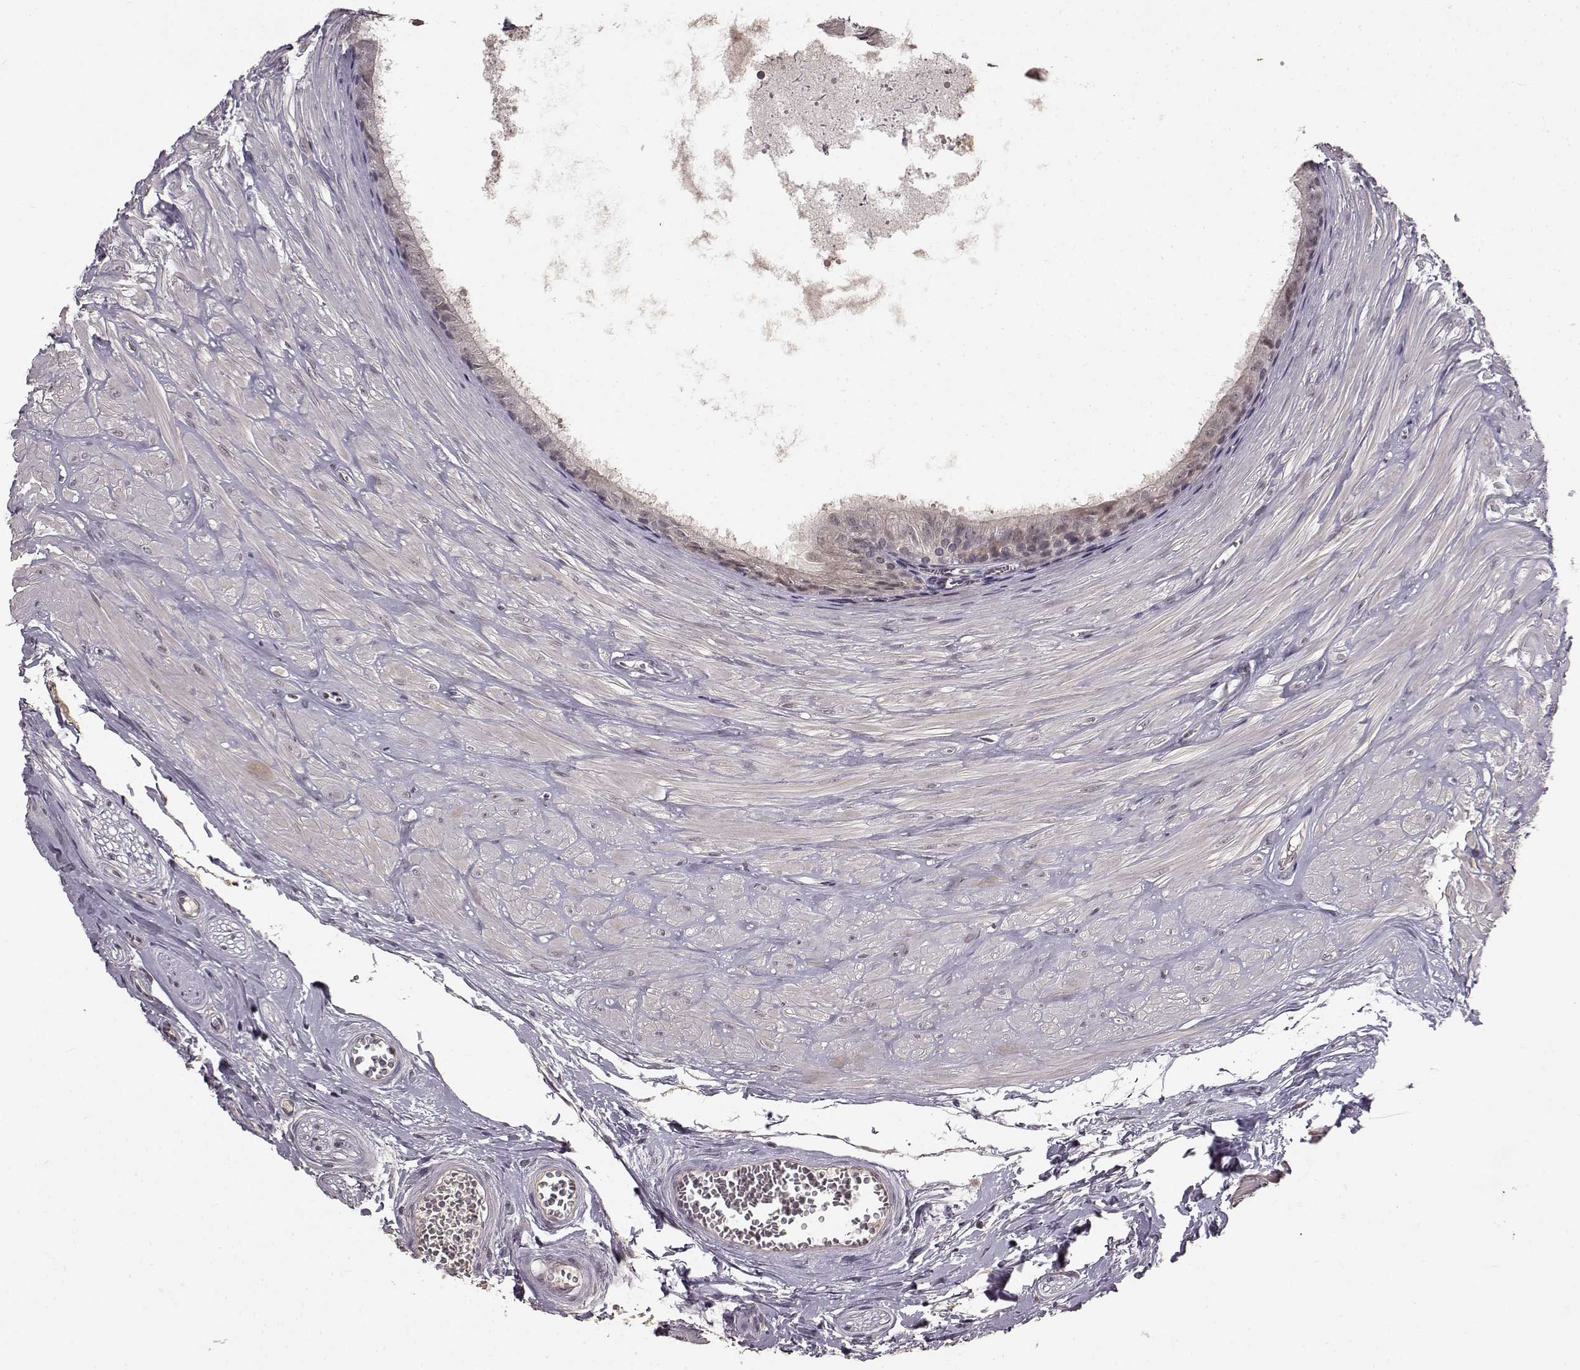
{"staining": {"intensity": "negative", "quantity": "none", "location": "none"}, "tissue": "epididymis", "cell_type": "Glandular cells", "image_type": "normal", "snomed": [{"axis": "morphology", "description": "Normal tissue, NOS"}, {"axis": "topography", "description": "Epididymis"}], "caption": "High power microscopy image of an immunohistochemistry histopathology image of unremarkable epididymis, revealing no significant expression in glandular cells. (DAB immunohistochemistry (IHC) visualized using brightfield microscopy, high magnification).", "gene": "NTRK2", "patient": {"sex": "male", "age": 37}}